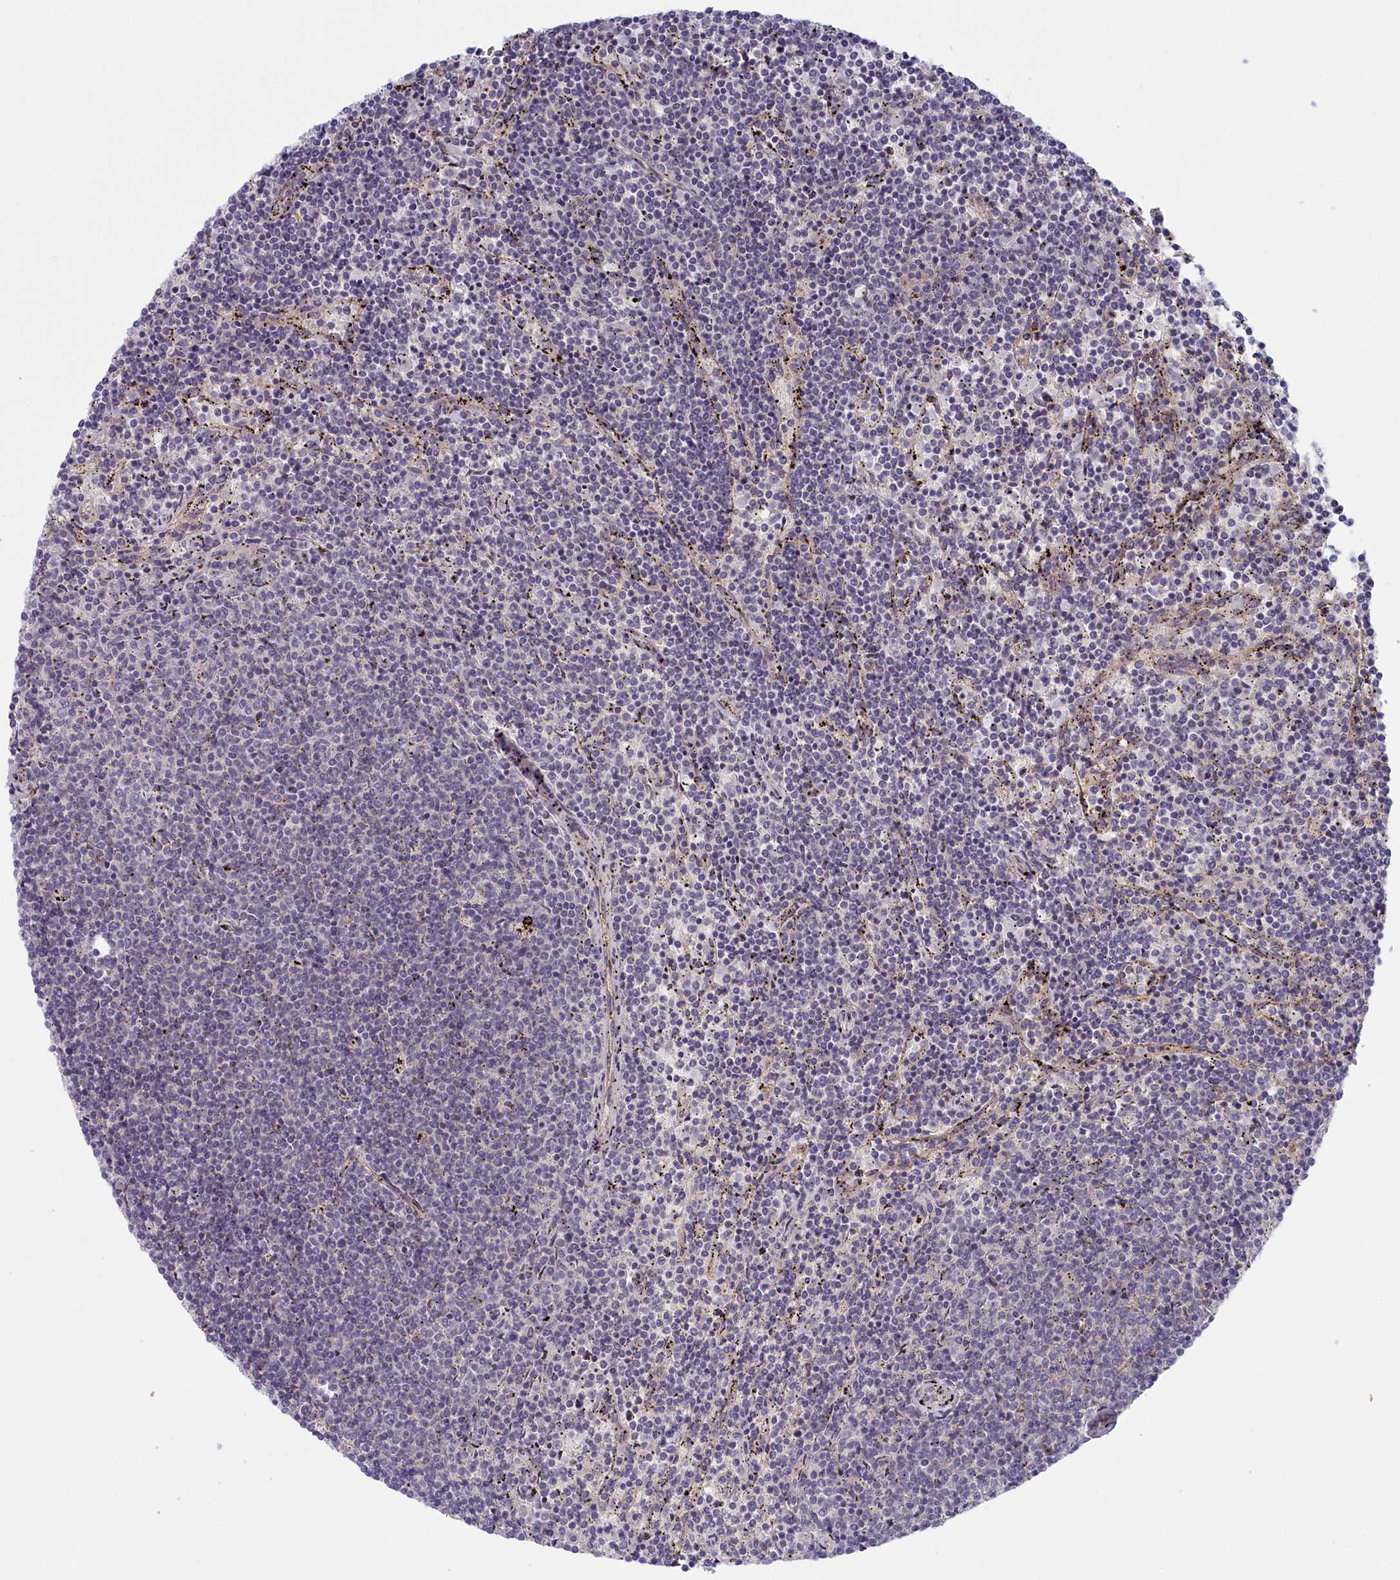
{"staining": {"intensity": "negative", "quantity": "none", "location": "none"}, "tissue": "lymphoma", "cell_type": "Tumor cells", "image_type": "cancer", "snomed": [{"axis": "morphology", "description": "Malignant lymphoma, non-Hodgkin's type, Low grade"}, {"axis": "topography", "description": "Spleen"}], "caption": "Photomicrograph shows no protein staining in tumor cells of lymphoma tissue.", "gene": "STX16", "patient": {"sex": "female", "age": 50}}